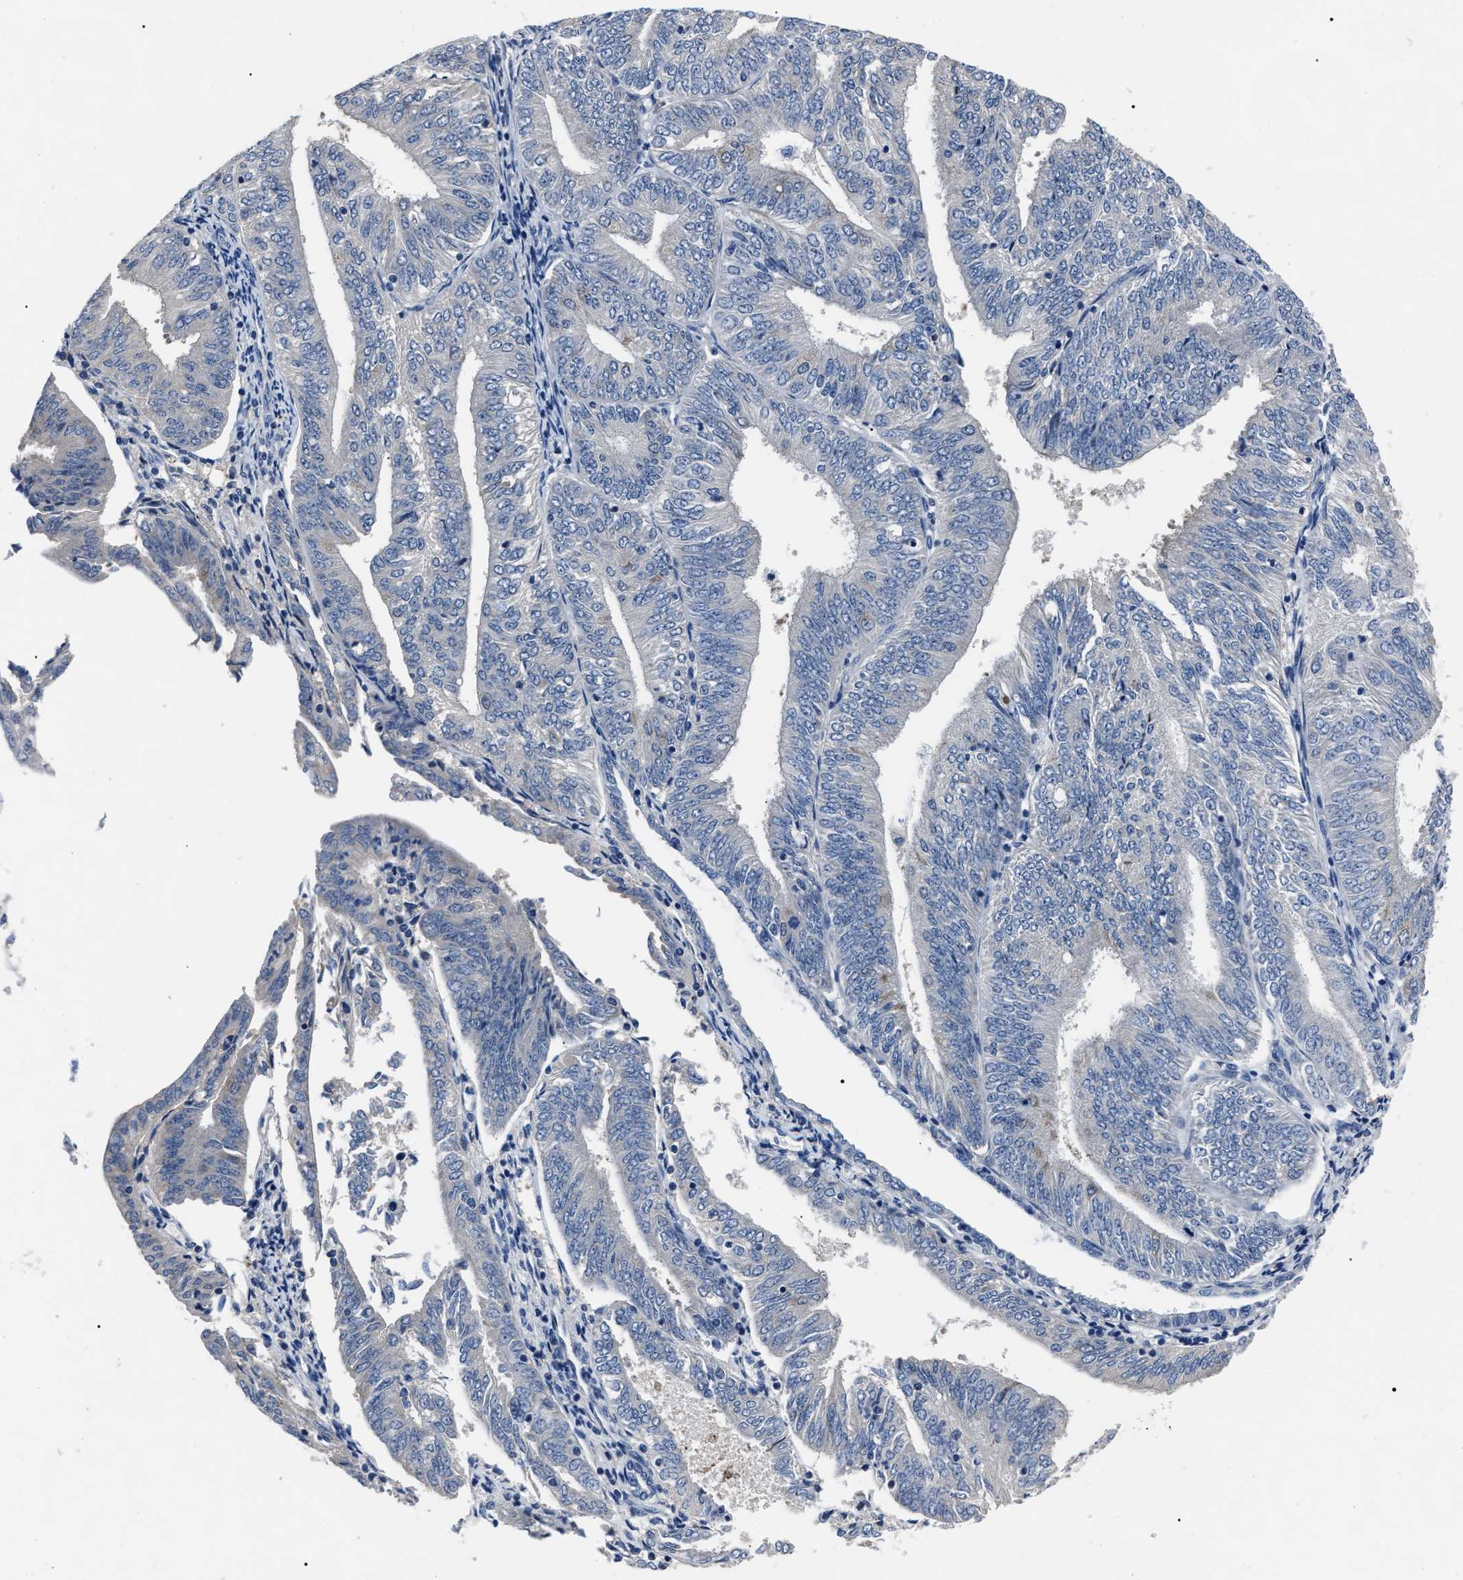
{"staining": {"intensity": "negative", "quantity": "none", "location": "none"}, "tissue": "endometrial cancer", "cell_type": "Tumor cells", "image_type": "cancer", "snomed": [{"axis": "morphology", "description": "Adenocarcinoma, NOS"}, {"axis": "topography", "description": "Endometrium"}], "caption": "There is no significant staining in tumor cells of adenocarcinoma (endometrial).", "gene": "LRWD1", "patient": {"sex": "female", "age": 58}}